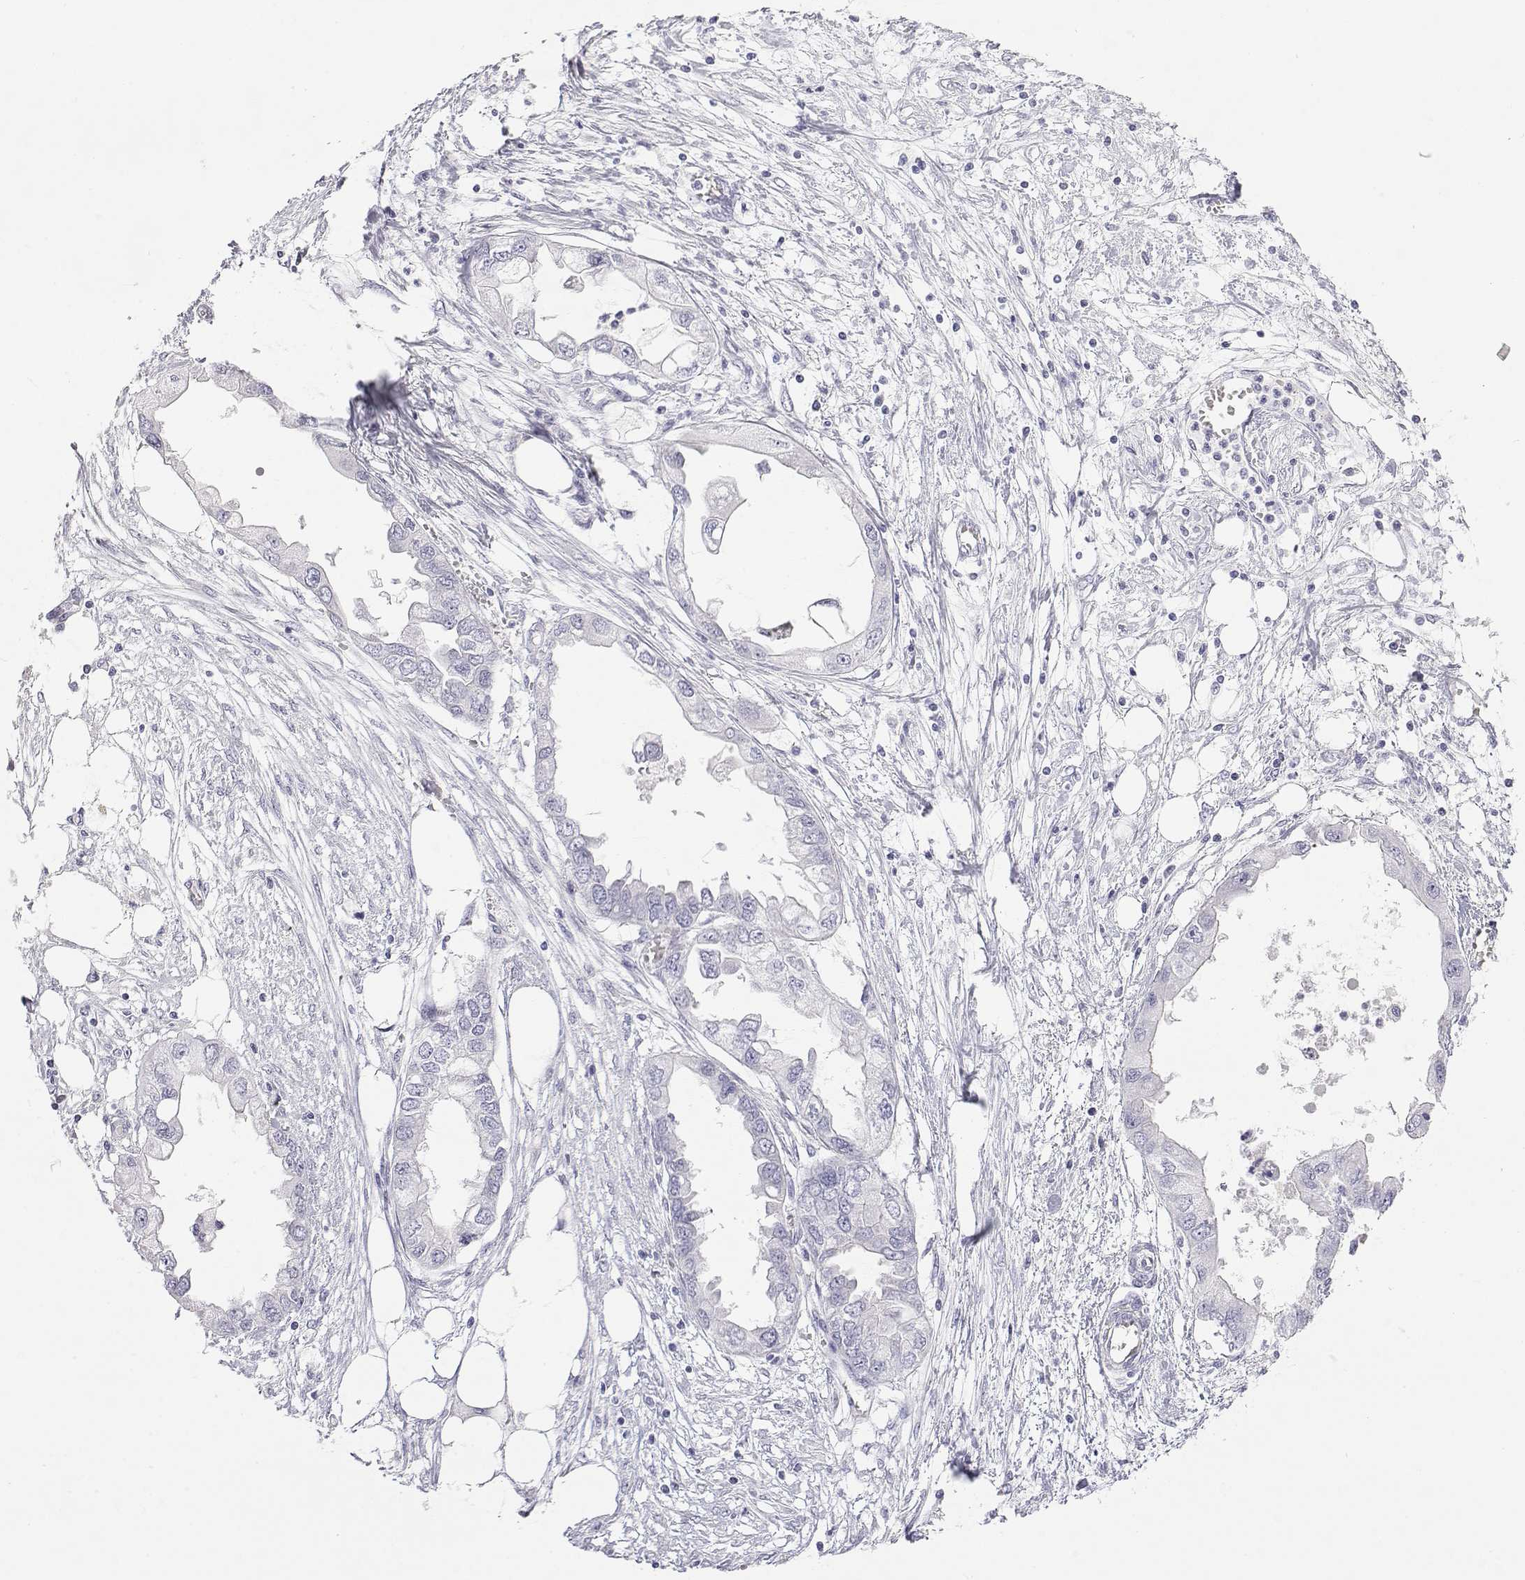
{"staining": {"intensity": "negative", "quantity": "none", "location": "none"}, "tissue": "endometrial cancer", "cell_type": "Tumor cells", "image_type": "cancer", "snomed": [{"axis": "morphology", "description": "Adenocarcinoma, NOS"}, {"axis": "morphology", "description": "Adenocarcinoma, metastatic, NOS"}, {"axis": "topography", "description": "Adipose tissue"}, {"axis": "topography", "description": "Endometrium"}], "caption": "Immunohistochemical staining of human endometrial metastatic adenocarcinoma shows no significant staining in tumor cells. (DAB (3,3'-diaminobenzidine) IHC visualized using brightfield microscopy, high magnification).", "gene": "MISP", "patient": {"sex": "female", "age": 67}}